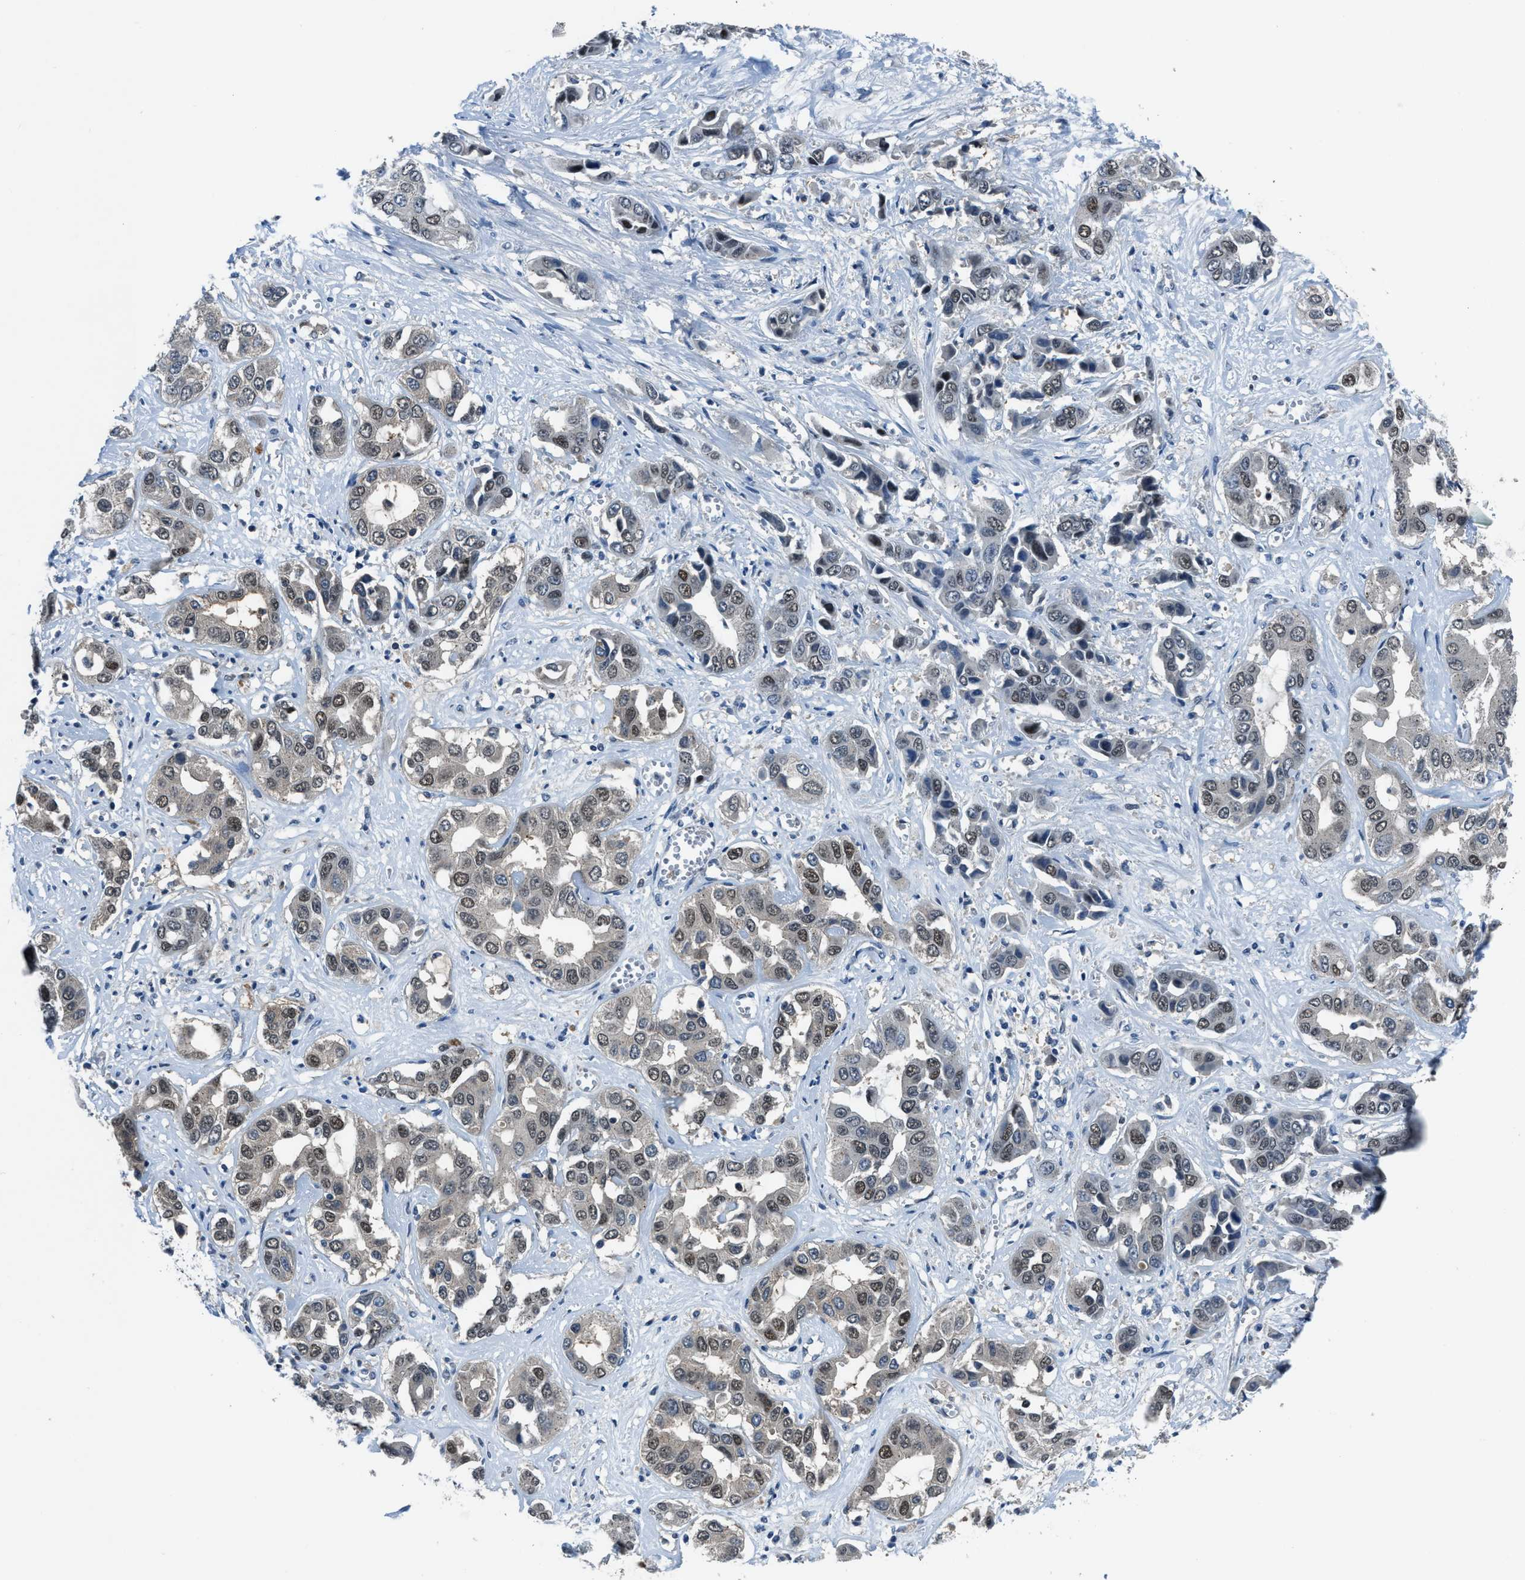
{"staining": {"intensity": "weak", "quantity": ">75%", "location": "nuclear"}, "tissue": "liver cancer", "cell_type": "Tumor cells", "image_type": "cancer", "snomed": [{"axis": "morphology", "description": "Cholangiocarcinoma"}, {"axis": "topography", "description": "Liver"}], "caption": "IHC micrograph of neoplastic tissue: liver cholangiocarcinoma stained using immunohistochemistry exhibits low levels of weak protein expression localized specifically in the nuclear of tumor cells, appearing as a nuclear brown color.", "gene": "DUSP19", "patient": {"sex": "female", "age": 52}}